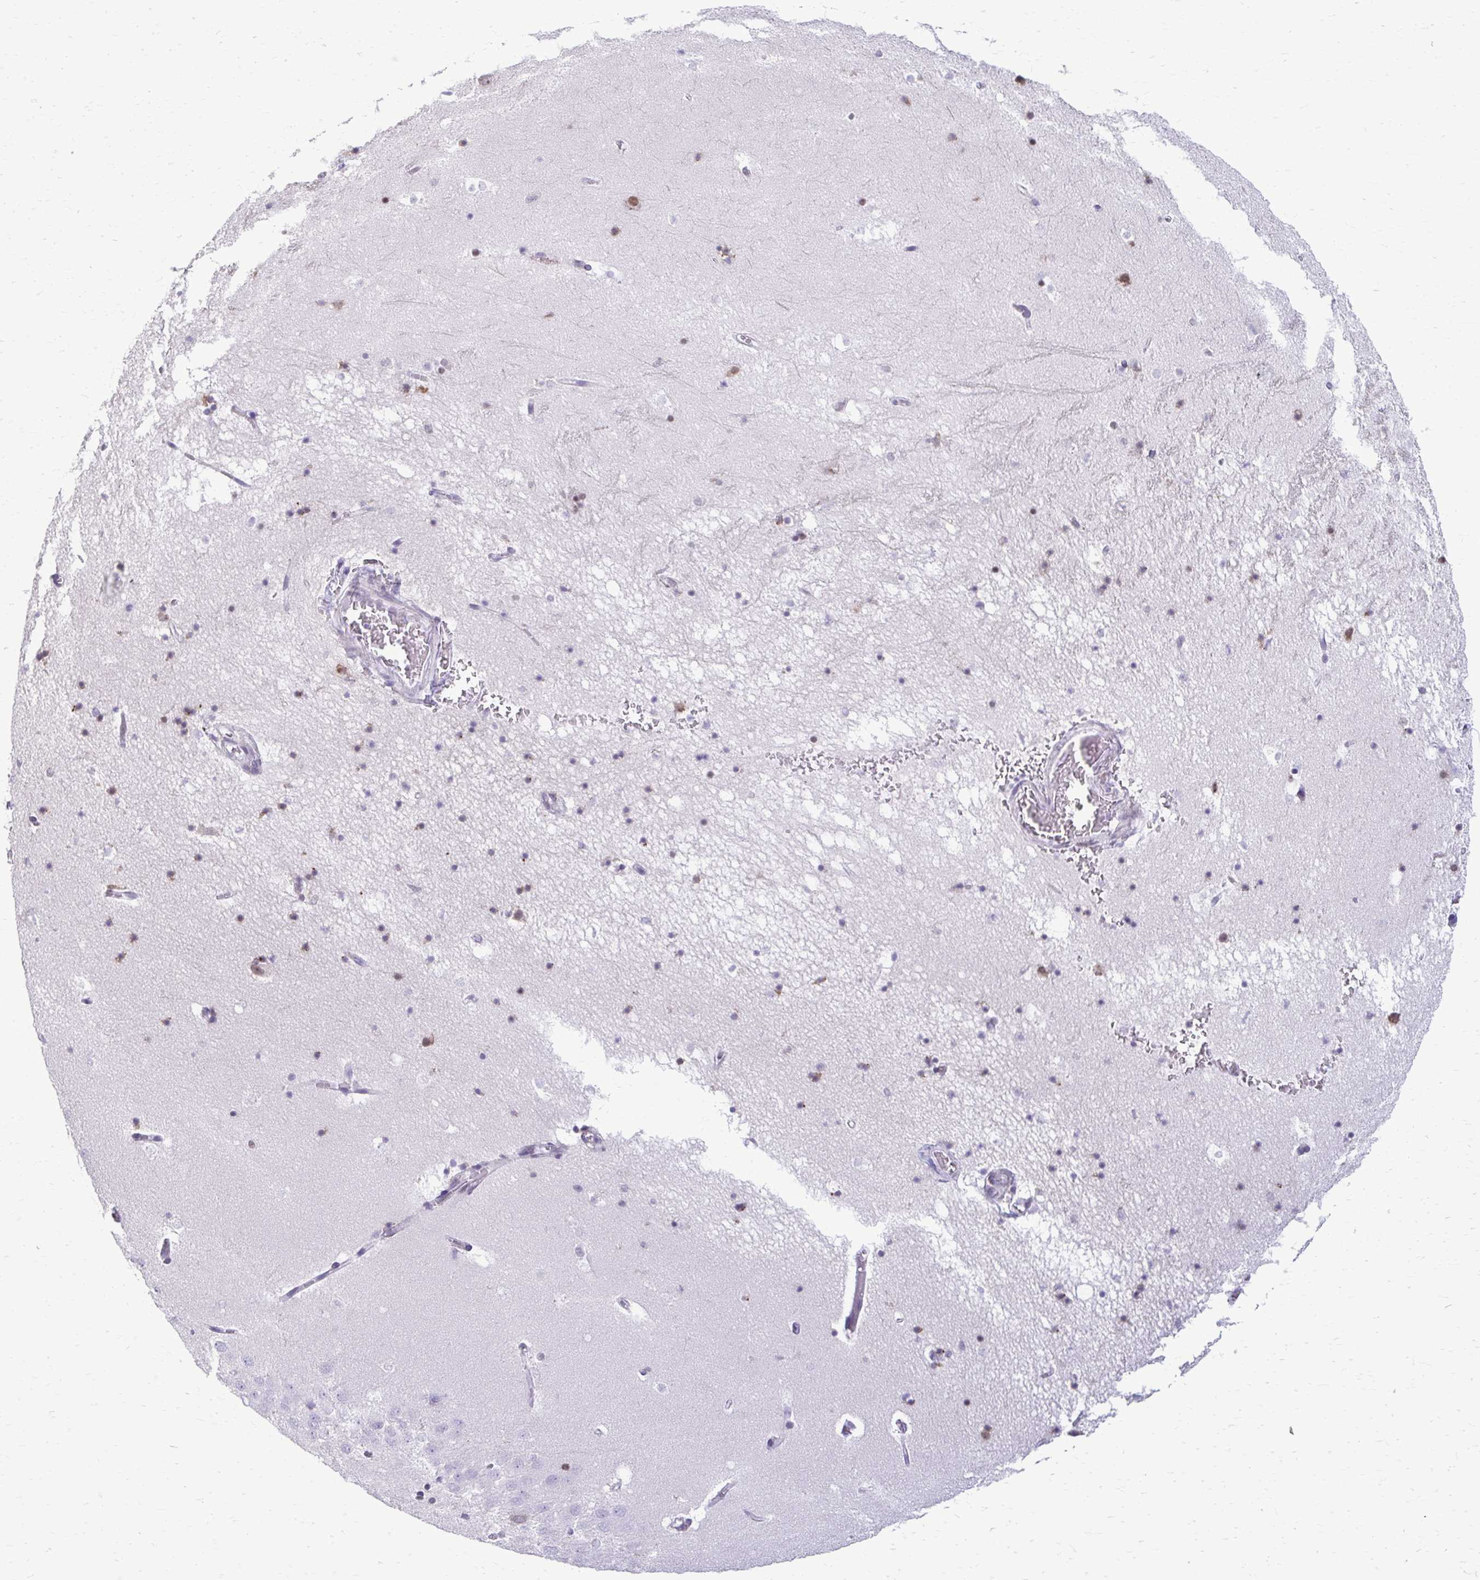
{"staining": {"intensity": "negative", "quantity": "none", "location": "none"}, "tissue": "hippocampus", "cell_type": "Glial cells", "image_type": "normal", "snomed": [{"axis": "morphology", "description": "Normal tissue, NOS"}, {"axis": "topography", "description": "Hippocampus"}], "caption": "Immunohistochemistry of normal human hippocampus demonstrates no staining in glial cells. (Brightfield microscopy of DAB immunohistochemistry at high magnification).", "gene": "PROSER1", "patient": {"sex": "male", "age": 58}}